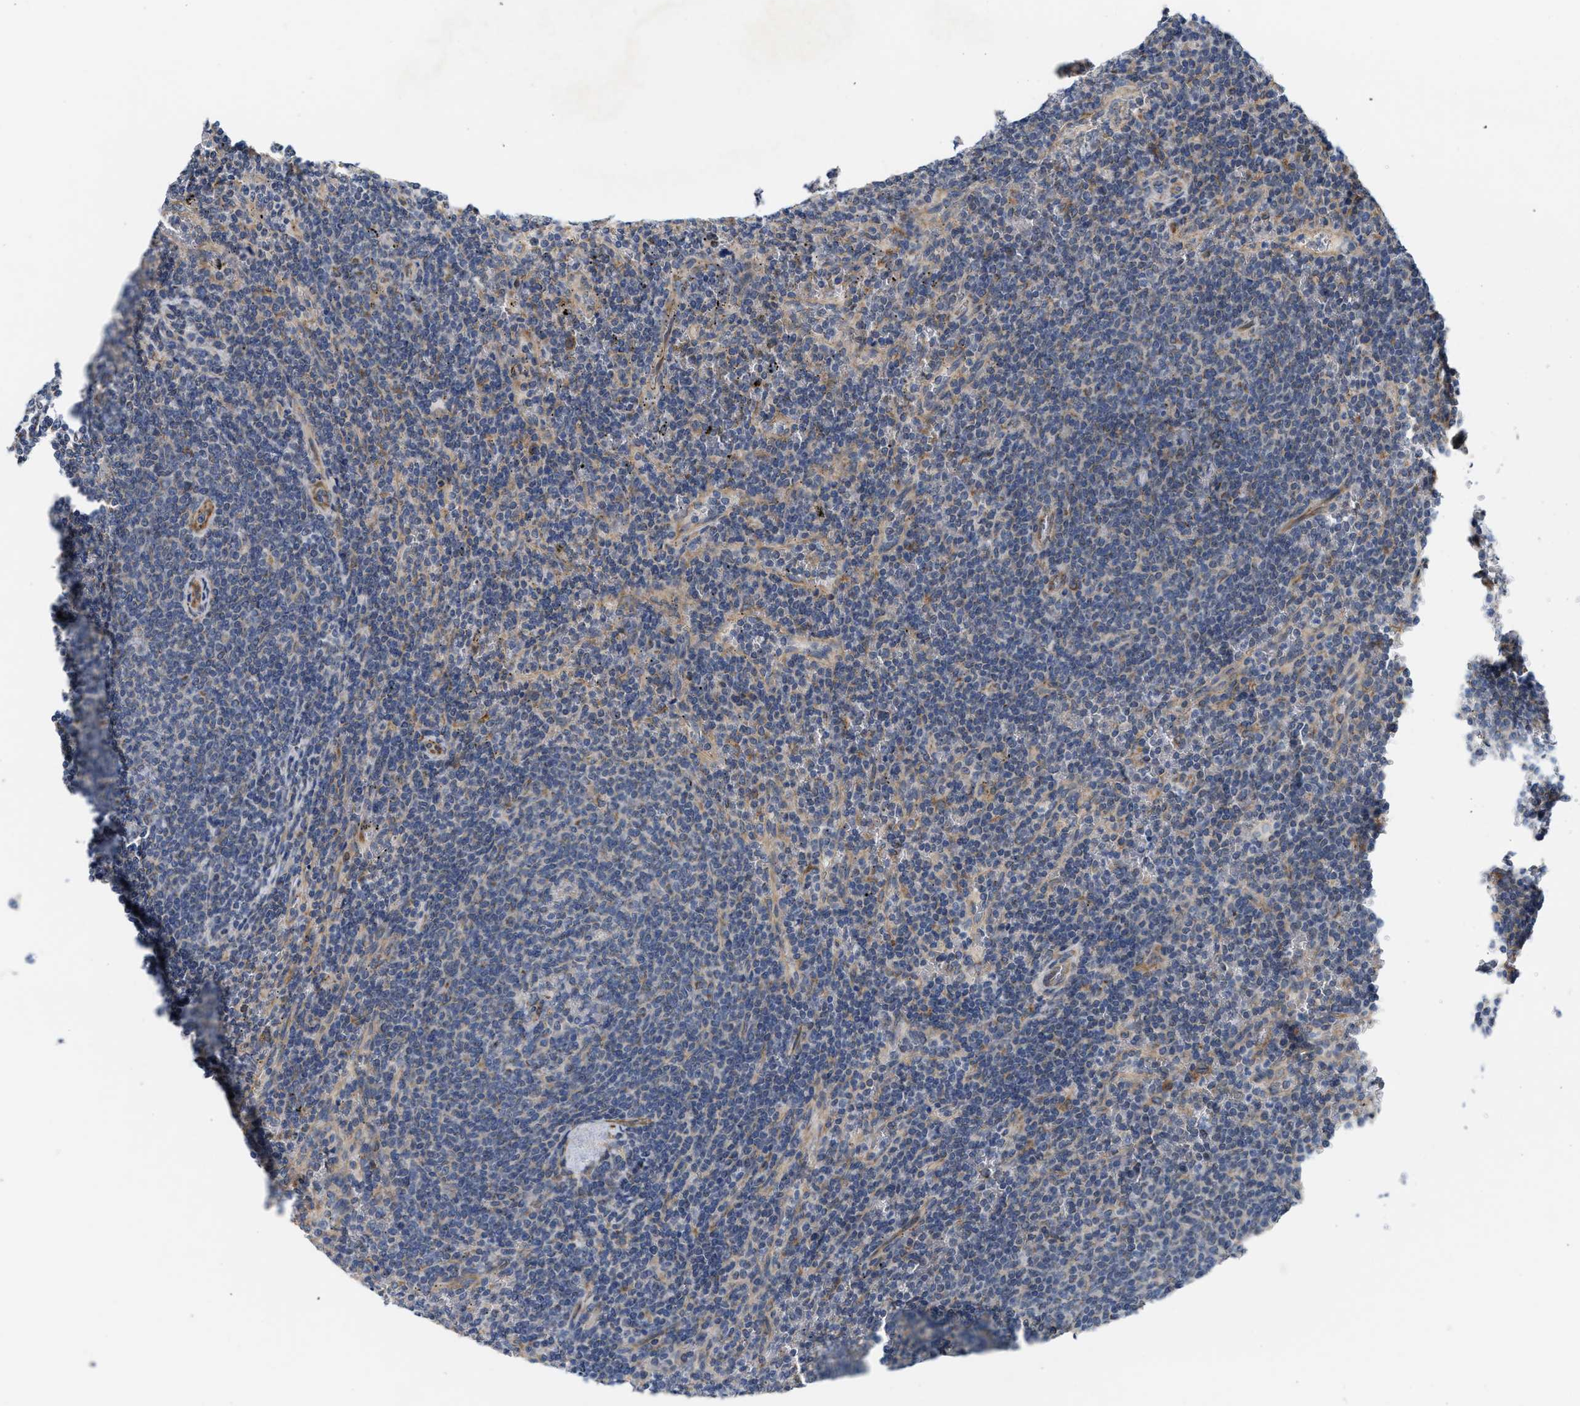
{"staining": {"intensity": "weak", "quantity": "<25%", "location": "cytoplasmic/membranous"}, "tissue": "lymphoma", "cell_type": "Tumor cells", "image_type": "cancer", "snomed": [{"axis": "morphology", "description": "Malignant lymphoma, non-Hodgkin's type, Low grade"}, {"axis": "topography", "description": "Spleen"}], "caption": "Micrograph shows no protein expression in tumor cells of low-grade malignant lymphoma, non-Hodgkin's type tissue.", "gene": "EOGT", "patient": {"sex": "female", "age": 50}}